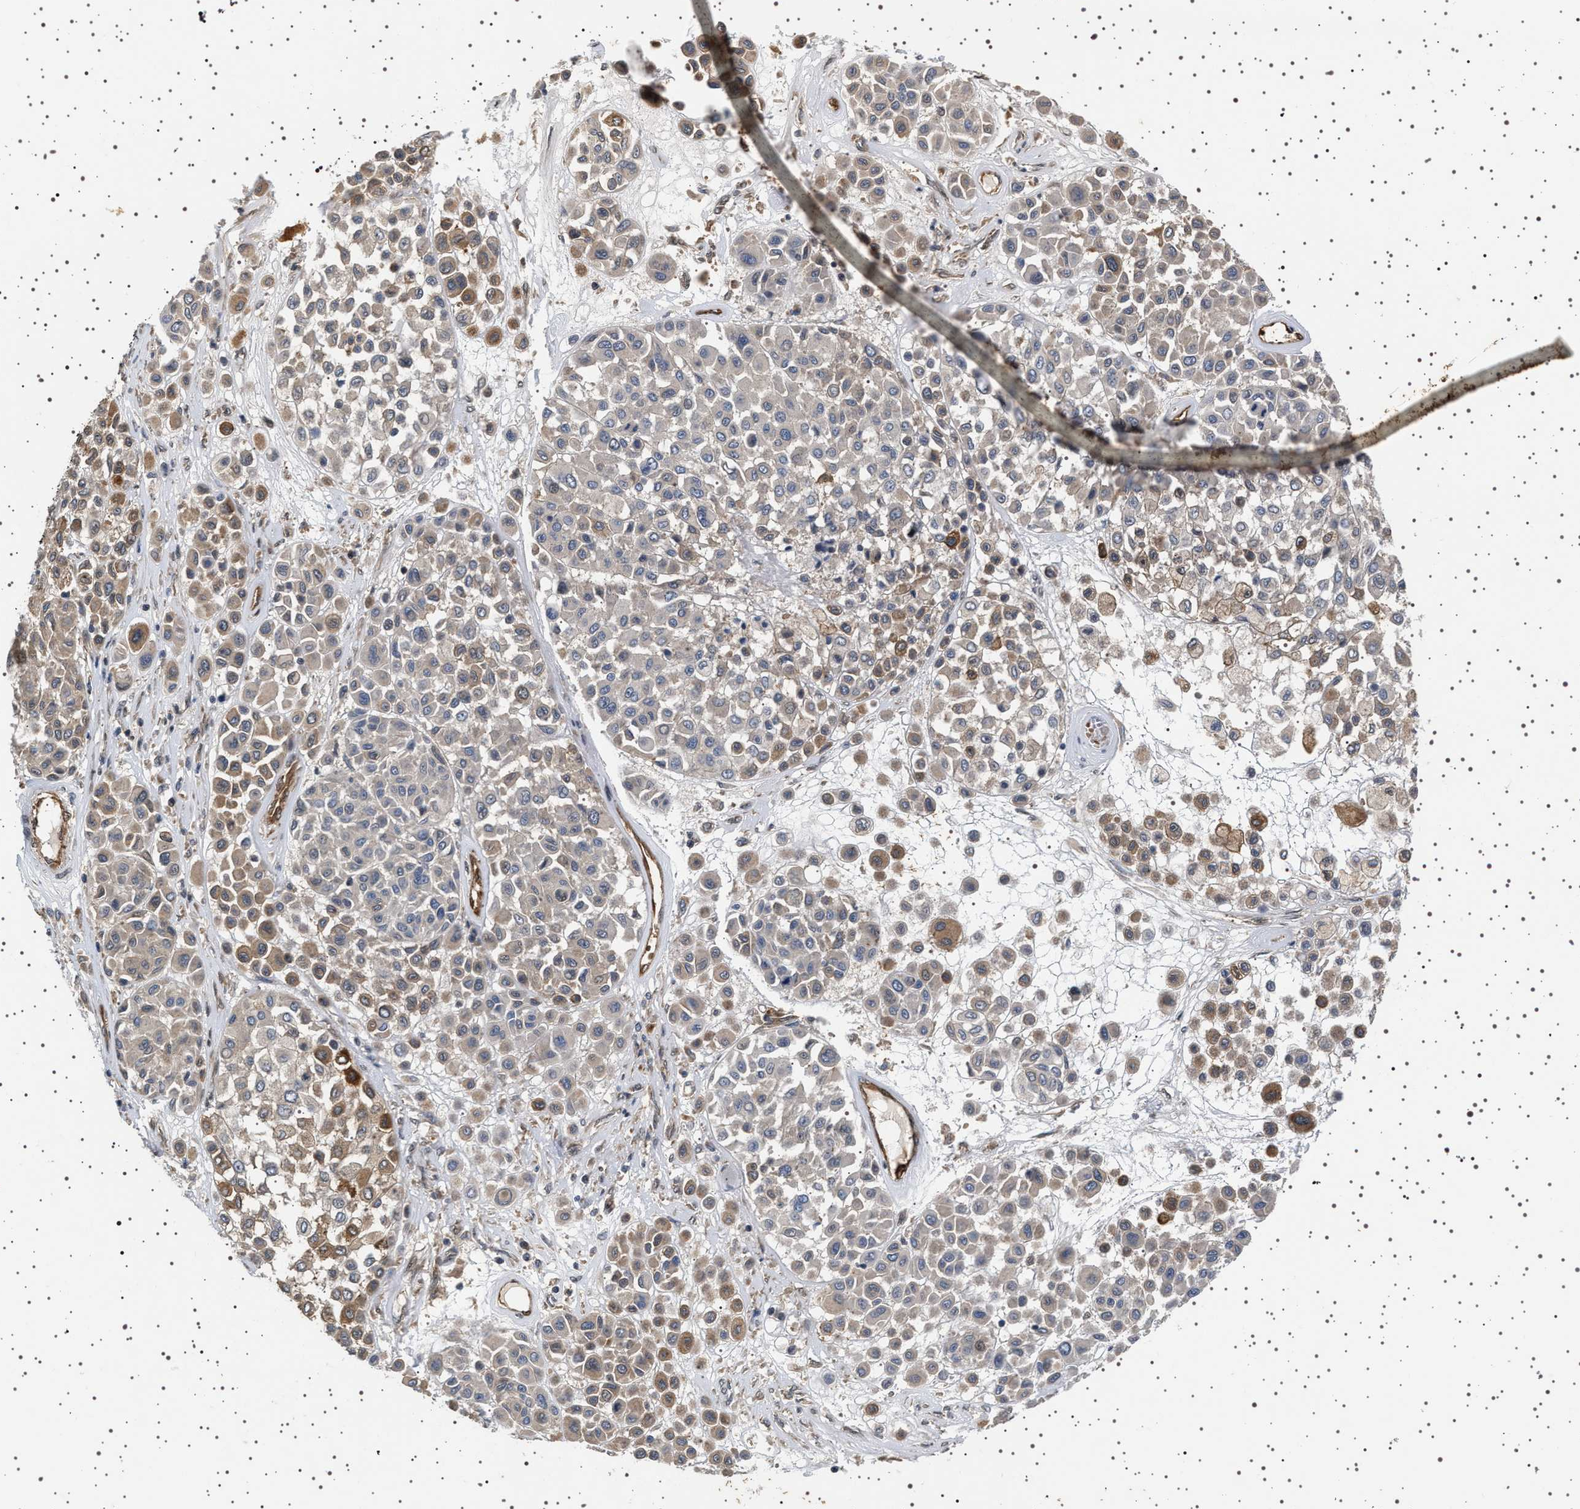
{"staining": {"intensity": "moderate", "quantity": "<25%", "location": "cytoplasmic/membranous"}, "tissue": "melanoma", "cell_type": "Tumor cells", "image_type": "cancer", "snomed": [{"axis": "morphology", "description": "Malignant melanoma, Metastatic site"}, {"axis": "topography", "description": "Soft tissue"}], "caption": "This image exhibits immunohistochemistry (IHC) staining of human malignant melanoma (metastatic site), with low moderate cytoplasmic/membranous staining in approximately <25% of tumor cells.", "gene": "BAG3", "patient": {"sex": "male", "age": 41}}